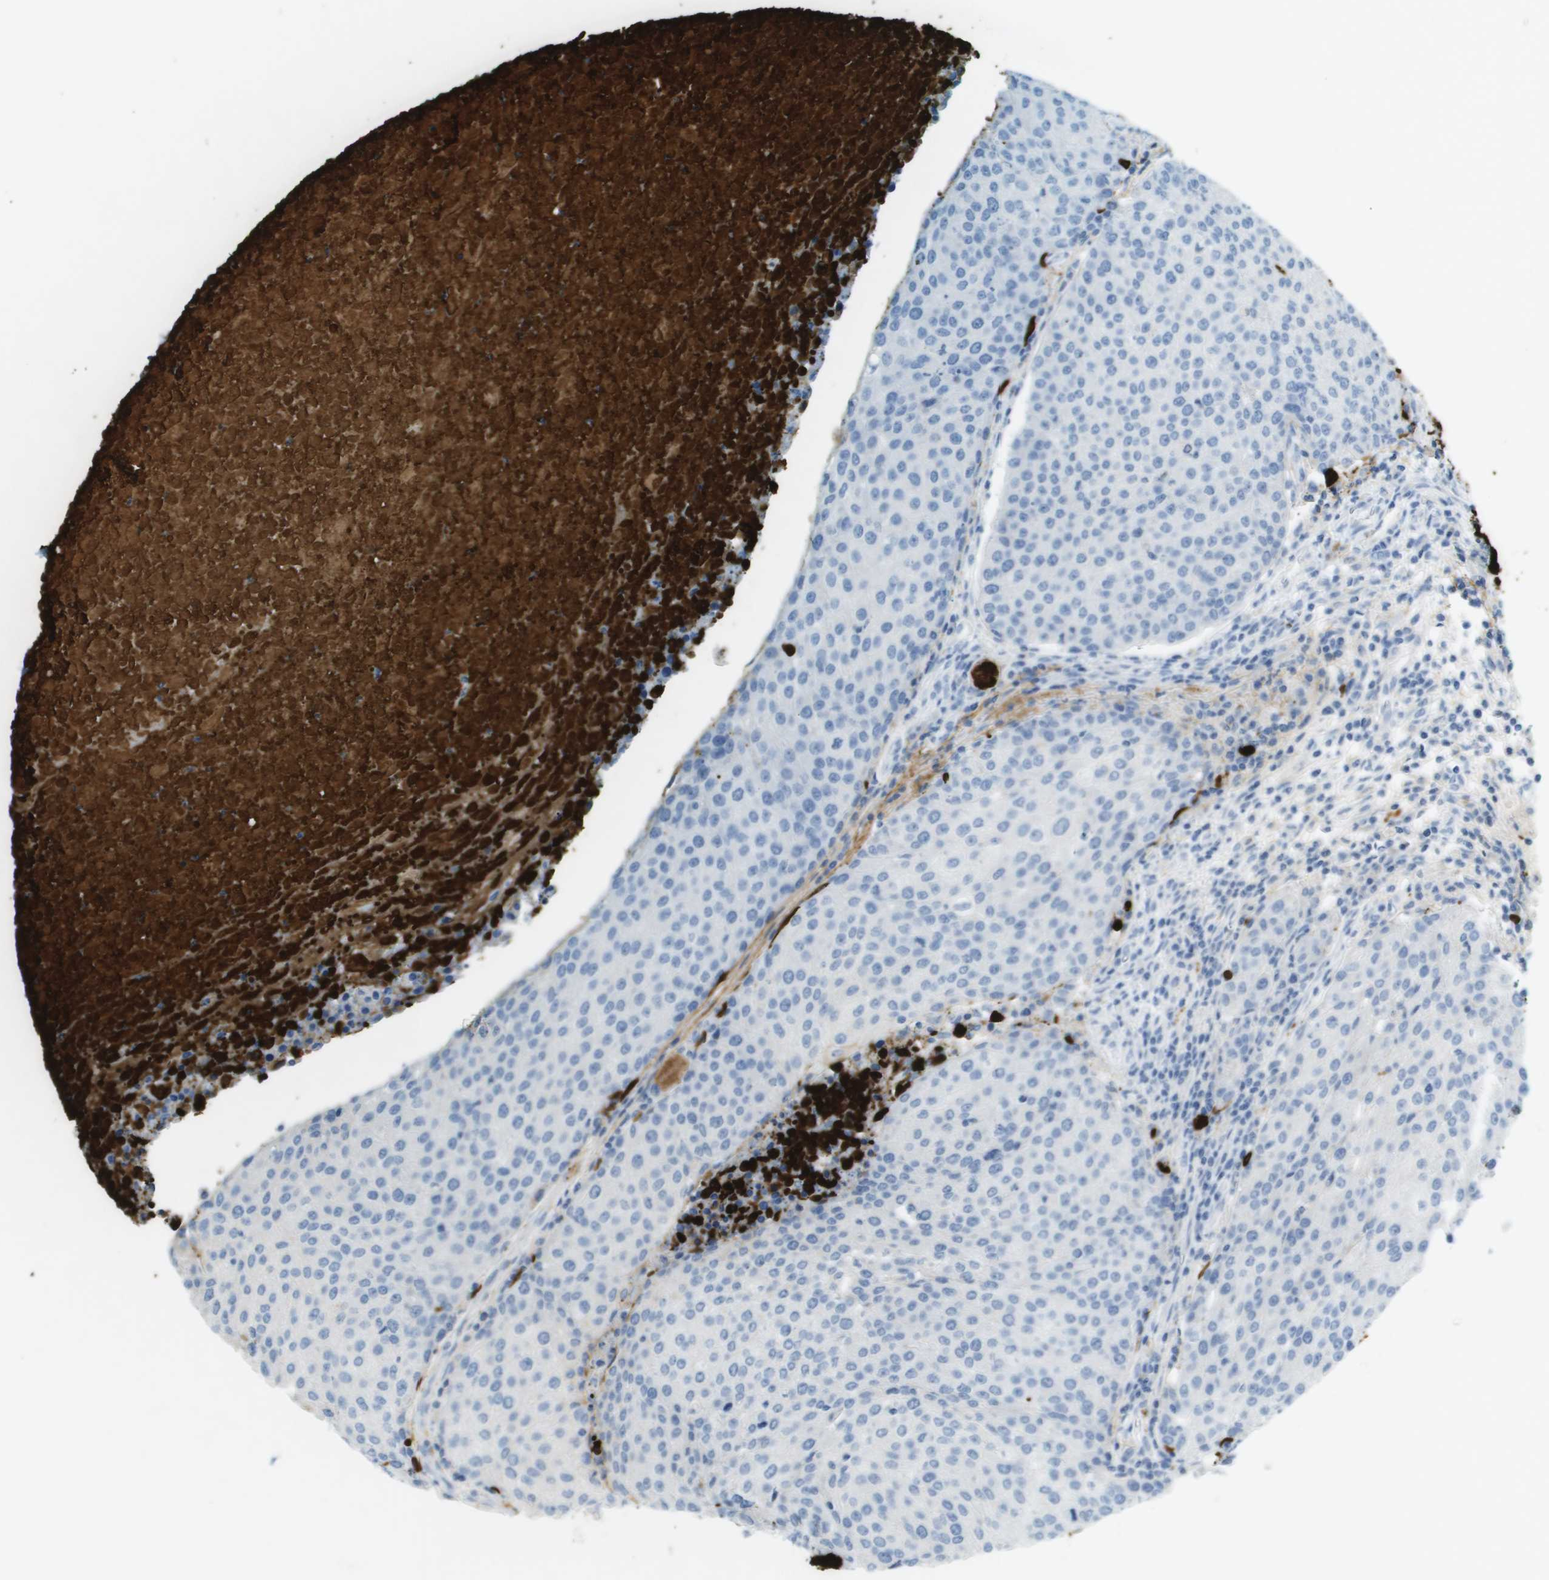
{"staining": {"intensity": "negative", "quantity": "none", "location": "none"}, "tissue": "urothelial cancer", "cell_type": "Tumor cells", "image_type": "cancer", "snomed": [{"axis": "morphology", "description": "Urothelial carcinoma, High grade"}, {"axis": "topography", "description": "Urinary bladder"}], "caption": "Immunohistochemistry photomicrograph of urothelial cancer stained for a protein (brown), which shows no positivity in tumor cells.", "gene": "VTN", "patient": {"sex": "female", "age": 85}}